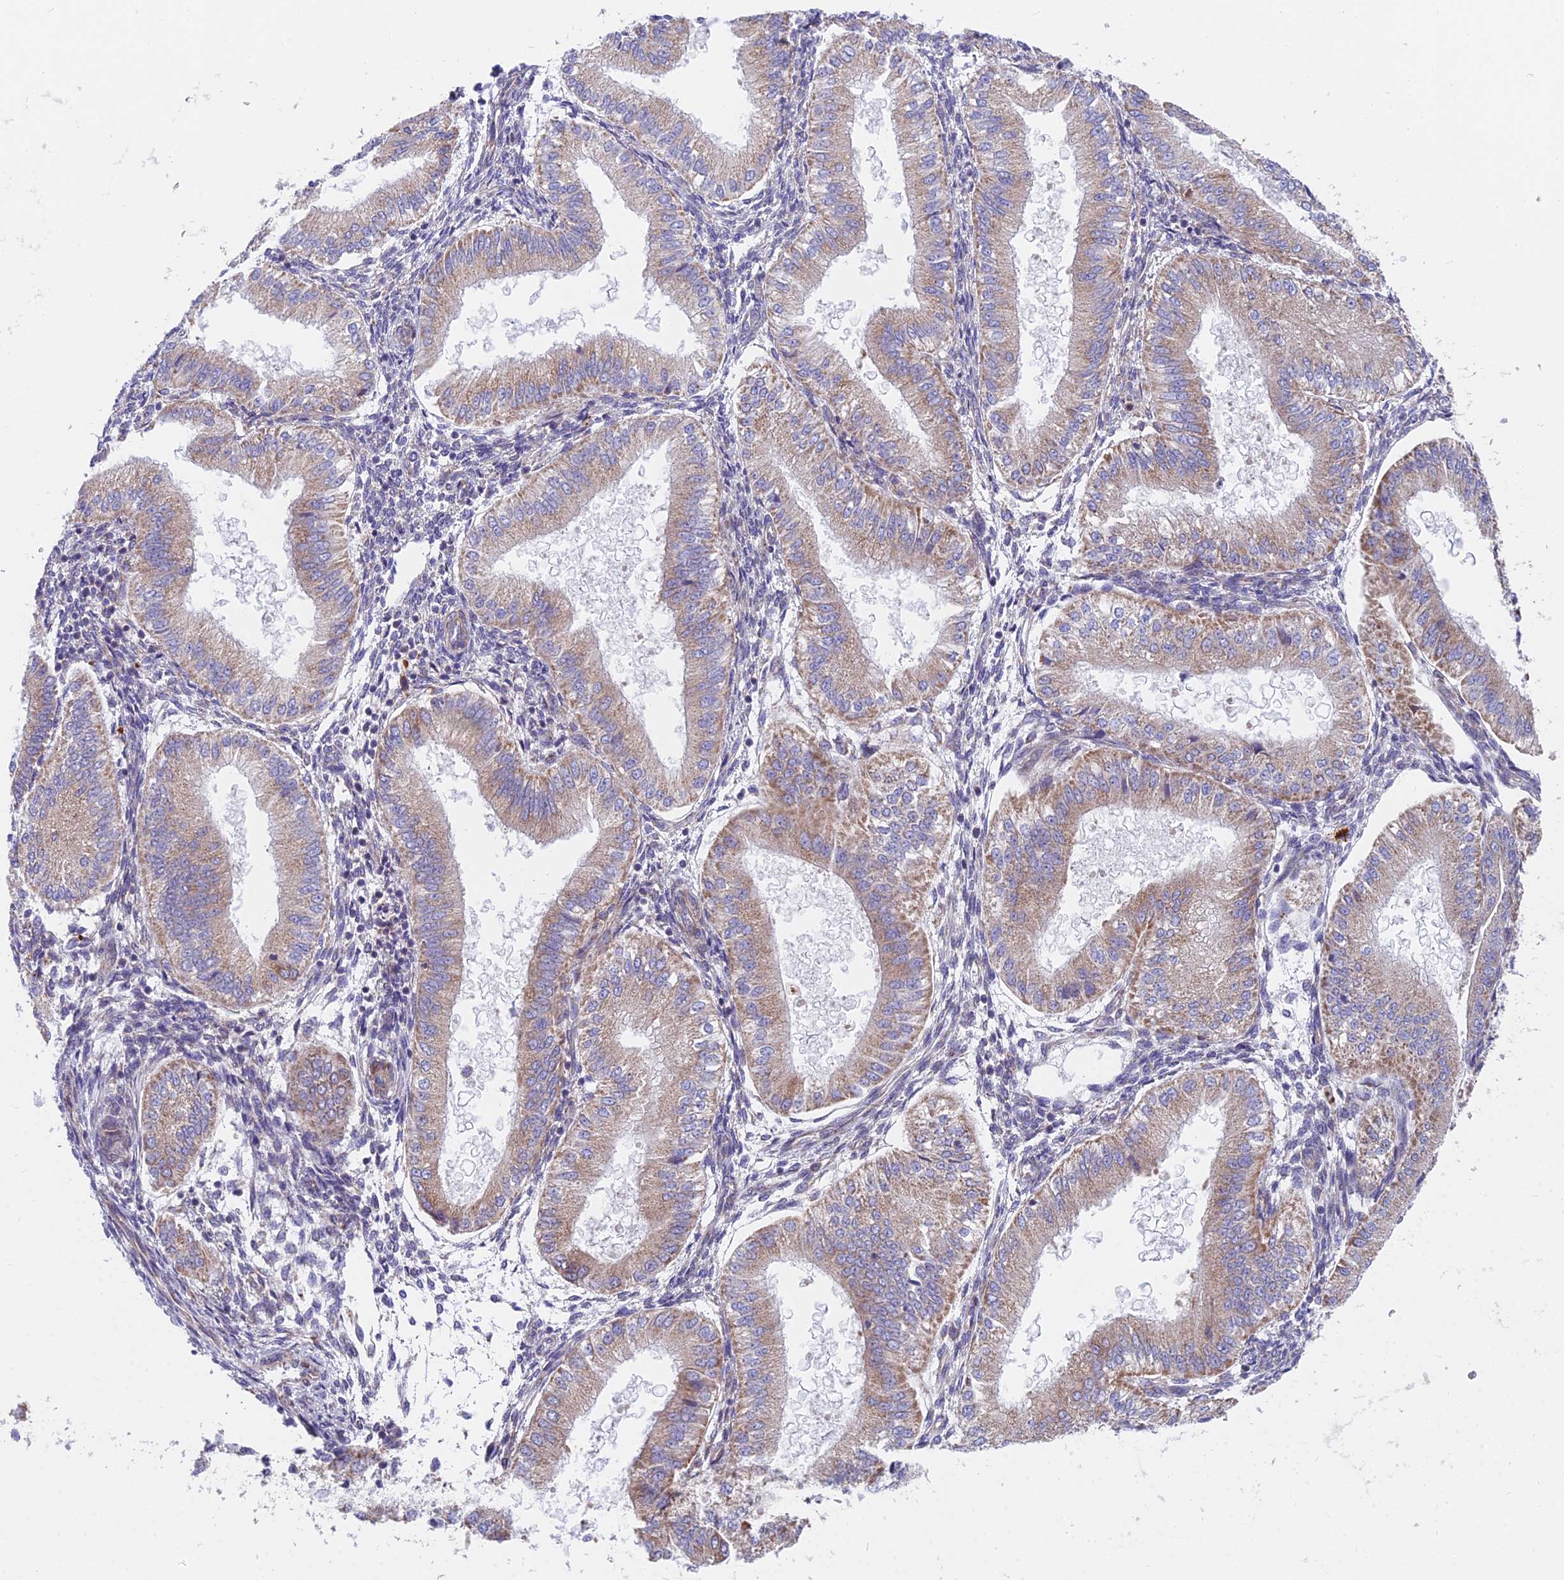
{"staining": {"intensity": "moderate", "quantity": "<25%", "location": "cytoplasmic/membranous"}, "tissue": "endometrium", "cell_type": "Cells in endometrial stroma", "image_type": "normal", "snomed": [{"axis": "morphology", "description": "Normal tissue, NOS"}, {"axis": "topography", "description": "Endometrium"}], "caption": "Cells in endometrial stroma reveal low levels of moderate cytoplasmic/membranous expression in about <25% of cells in benign endometrium. (Stains: DAB in brown, nuclei in blue, Microscopy: brightfield microscopy at high magnification).", "gene": "TBC1D20", "patient": {"sex": "female", "age": 39}}